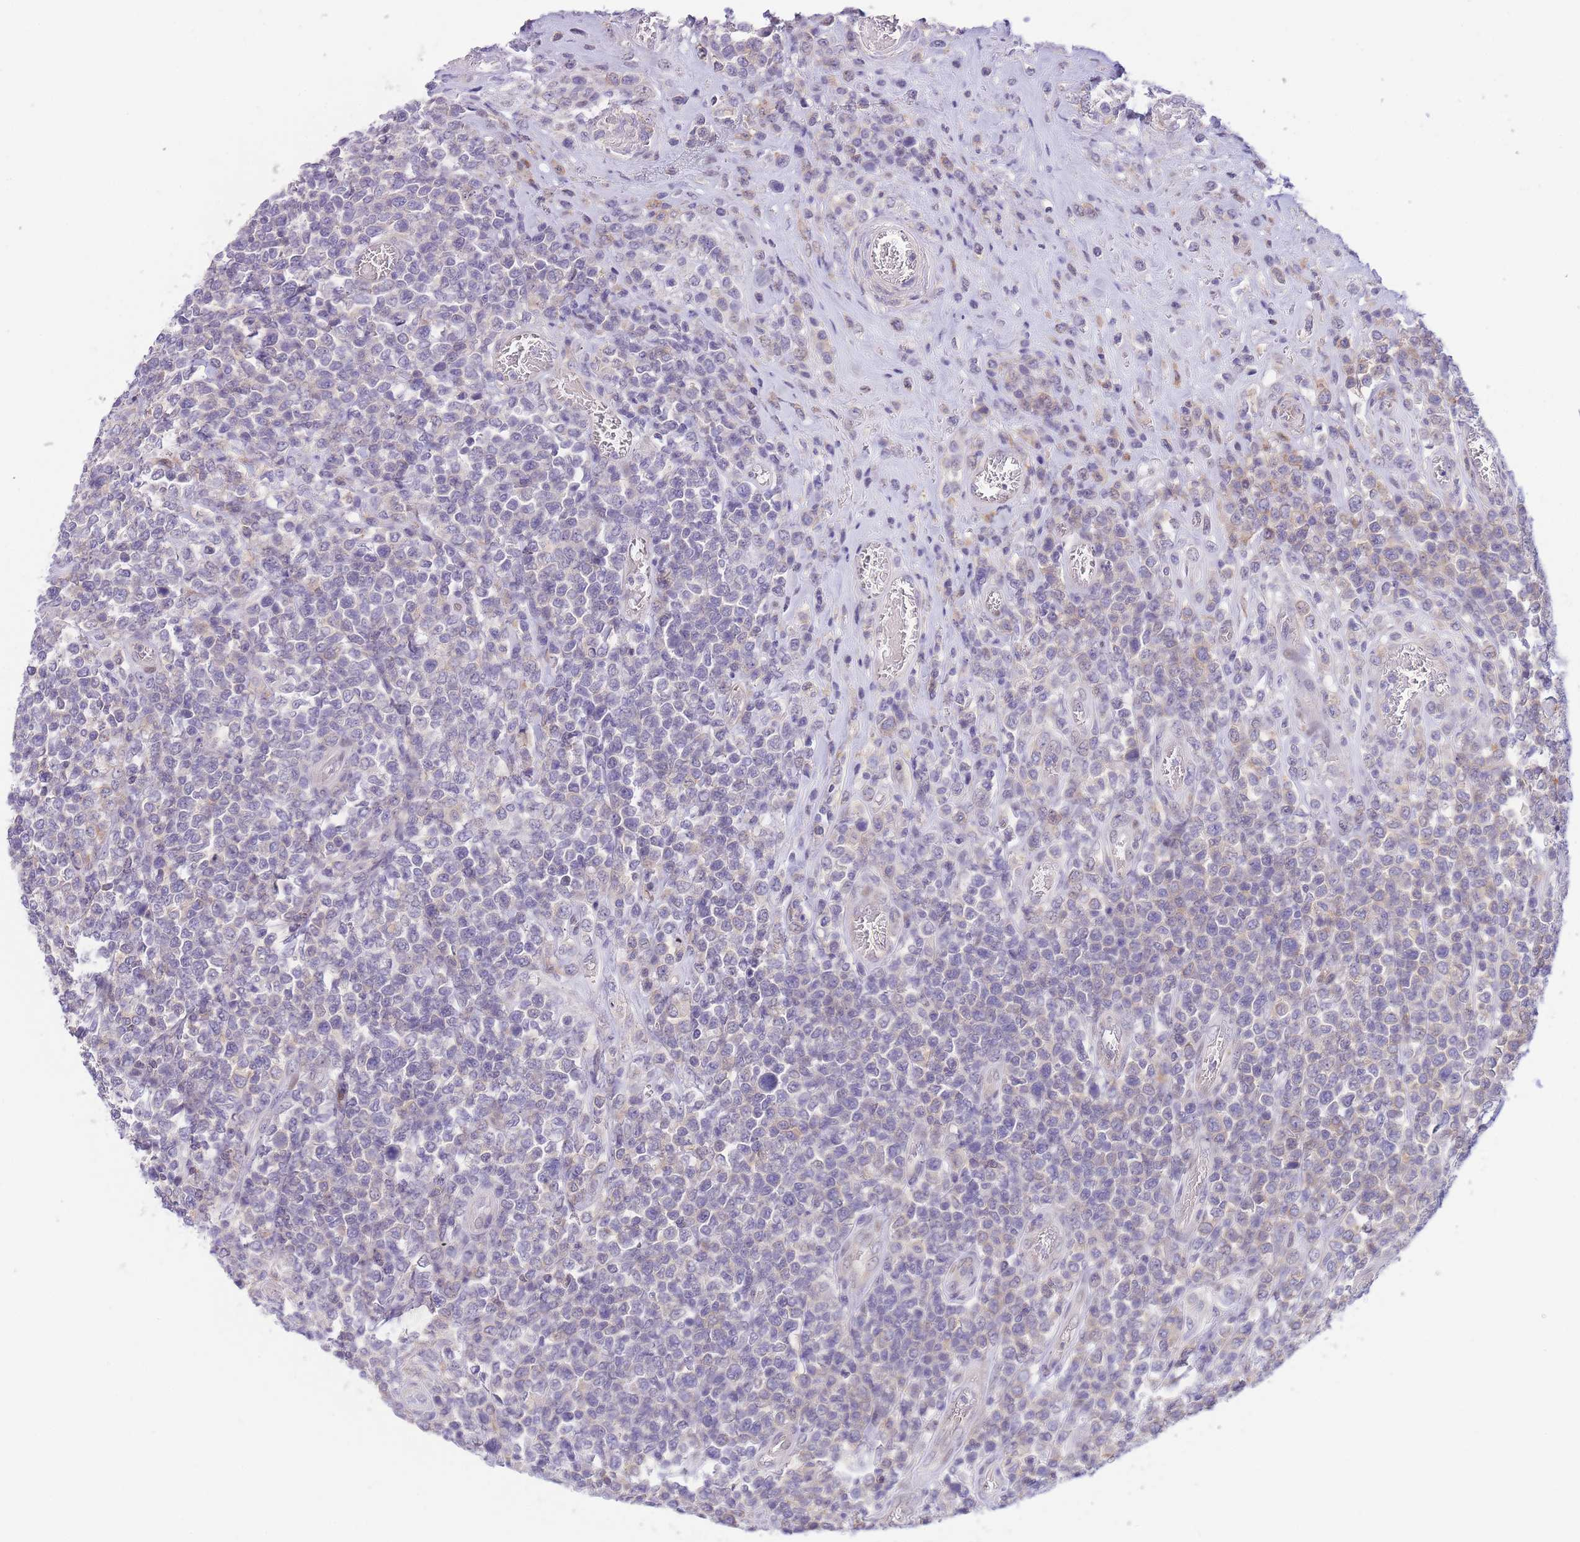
{"staining": {"intensity": "negative", "quantity": "none", "location": "none"}, "tissue": "lymphoma", "cell_type": "Tumor cells", "image_type": "cancer", "snomed": [{"axis": "morphology", "description": "Malignant lymphoma, non-Hodgkin's type, High grade"}, {"axis": "topography", "description": "Soft tissue"}], "caption": "Photomicrograph shows no significant protein staining in tumor cells of high-grade malignant lymphoma, non-Hodgkin's type.", "gene": "C9orf152", "patient": {"sex": "female", "age": 56}}